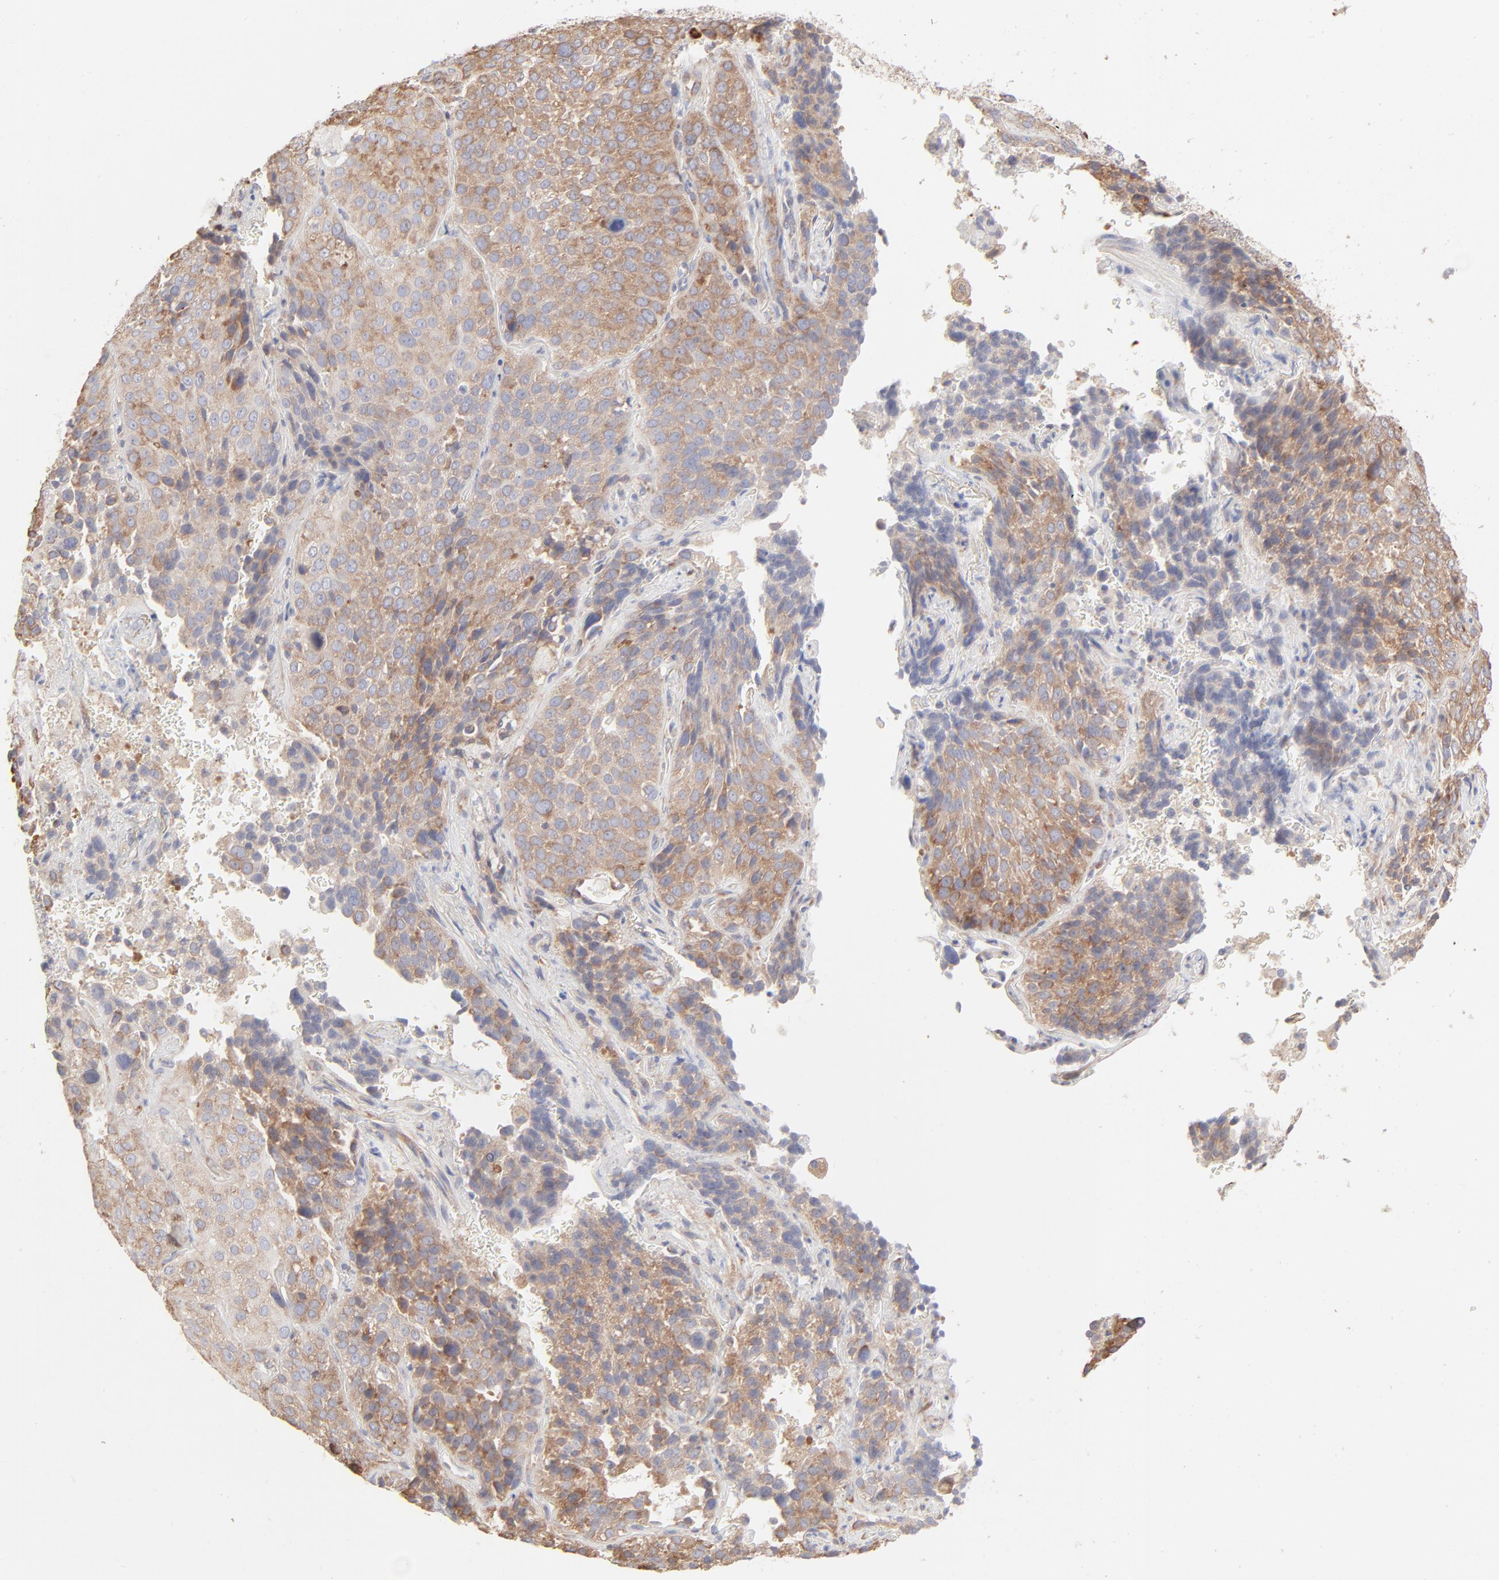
{"staining": {"intensity": "moderate", "quantity": ">75%", "location": "cytoplasmic/membranous"}, "tissue": "lung cancer", "cell_type": "Tumor cells", "image_type": "cancer", "snomed": [{"axis": "morphology", "description": "Squamous cell carcinoma, NOS"}, {"axis": "topography", "description": "Lung"}], "caption": "This is an image of IHC staining of lung cancer (squamous cell carcinoma), which shows moderate staining in the cytoplasmic/membranous of tumor cells.", "gene": "RPS21", "patient": {"sex": "male", "age": 54}}